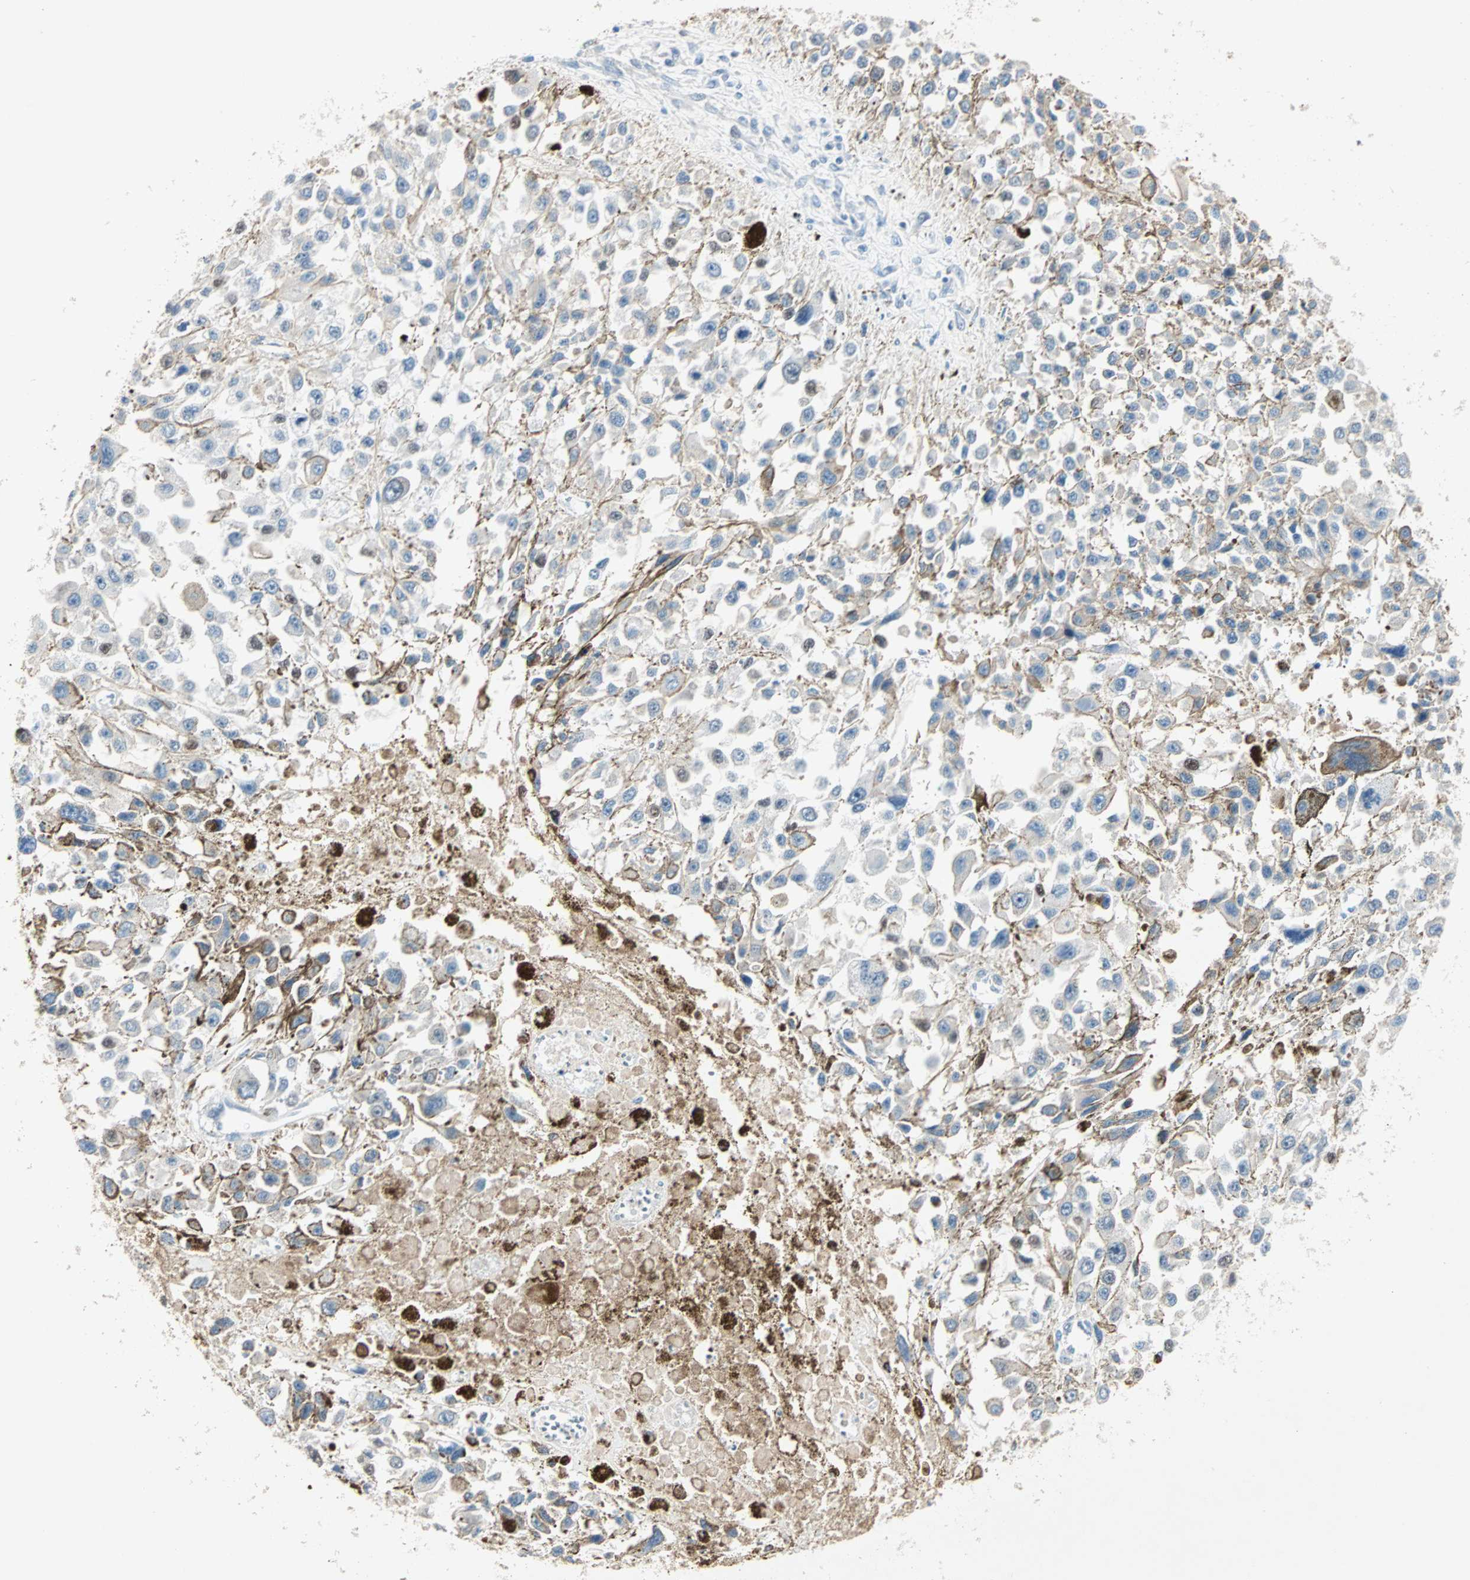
{"staining": {"intensity": "negative", "quantity": "none", "location": "none"}, "tissue": "melanoma", "cell_type": "Tumor cells", "image_type": "cancer", "snomed": [{"axis": "morphology", "description": "Malignant melanoma, Metastatic site"}, {"axis": "topography", "description": "Lymph node"}], "caption": "The histopathology image reveals no staining of tumor cells in malignant melanoma (metastatic site).", "gene": "CCNE2", "patient": {"sex": "male", "age": 59}}